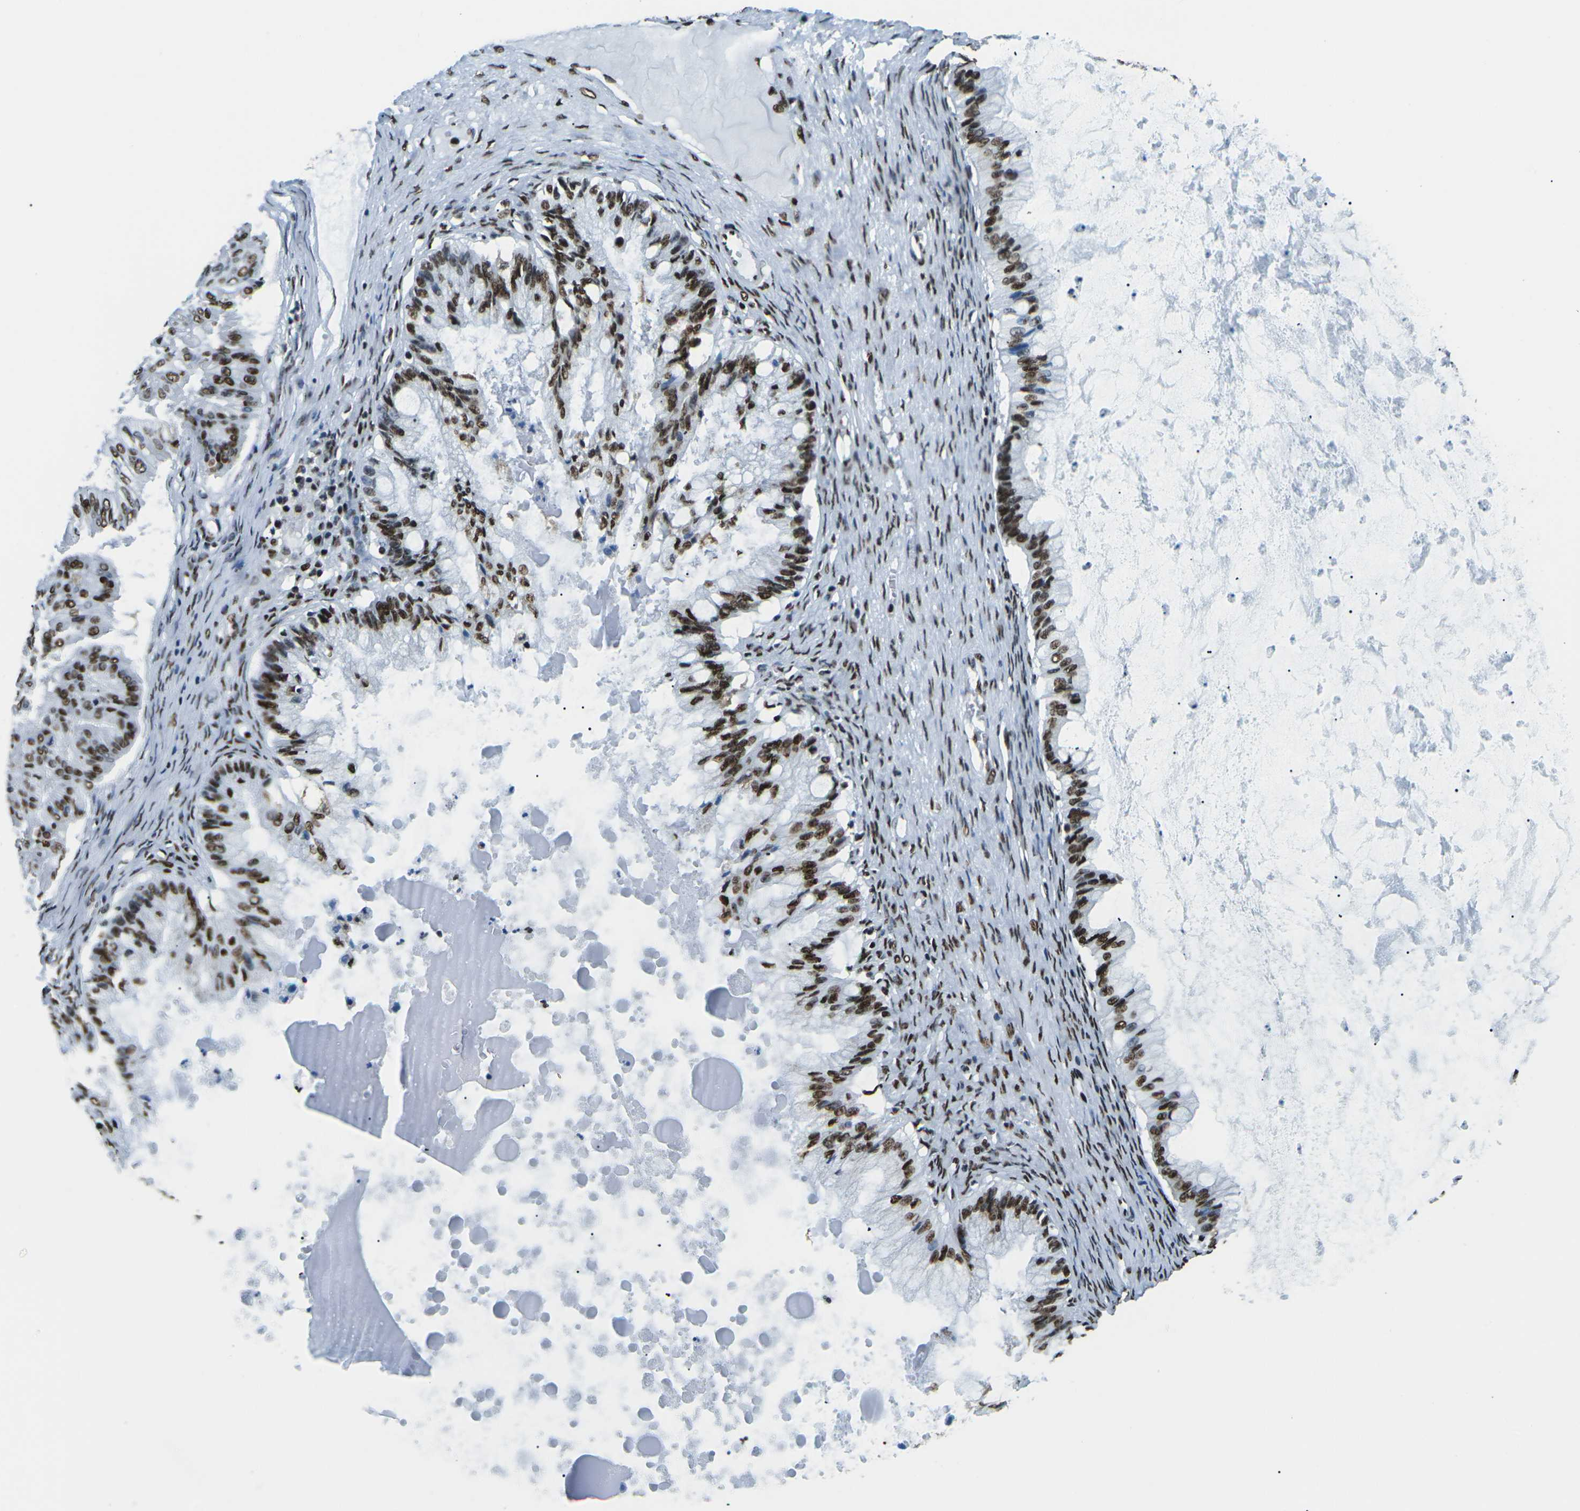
{"staining": {"intensity": "strong", "quantity": ">75%", "location": "nuclear"}, "tissue": "ovarian cancer", "cell_type": "Tumor cells", "image_type": "cancer", "snomed": [{"axis": "morphology", "description": "Cystadenocarcinoma, mucinous, NOS"}, {"axis": "topography", "description": "Ovary"}], "caption": "The immunohistochemical stain highlights strong nuclear expression in tumor cells of ovarian cancer (mucinous cystadenocarcinoma) tissue.", "gene": "HNRNPL", "patient": {"sex": "female", "age": 57}}